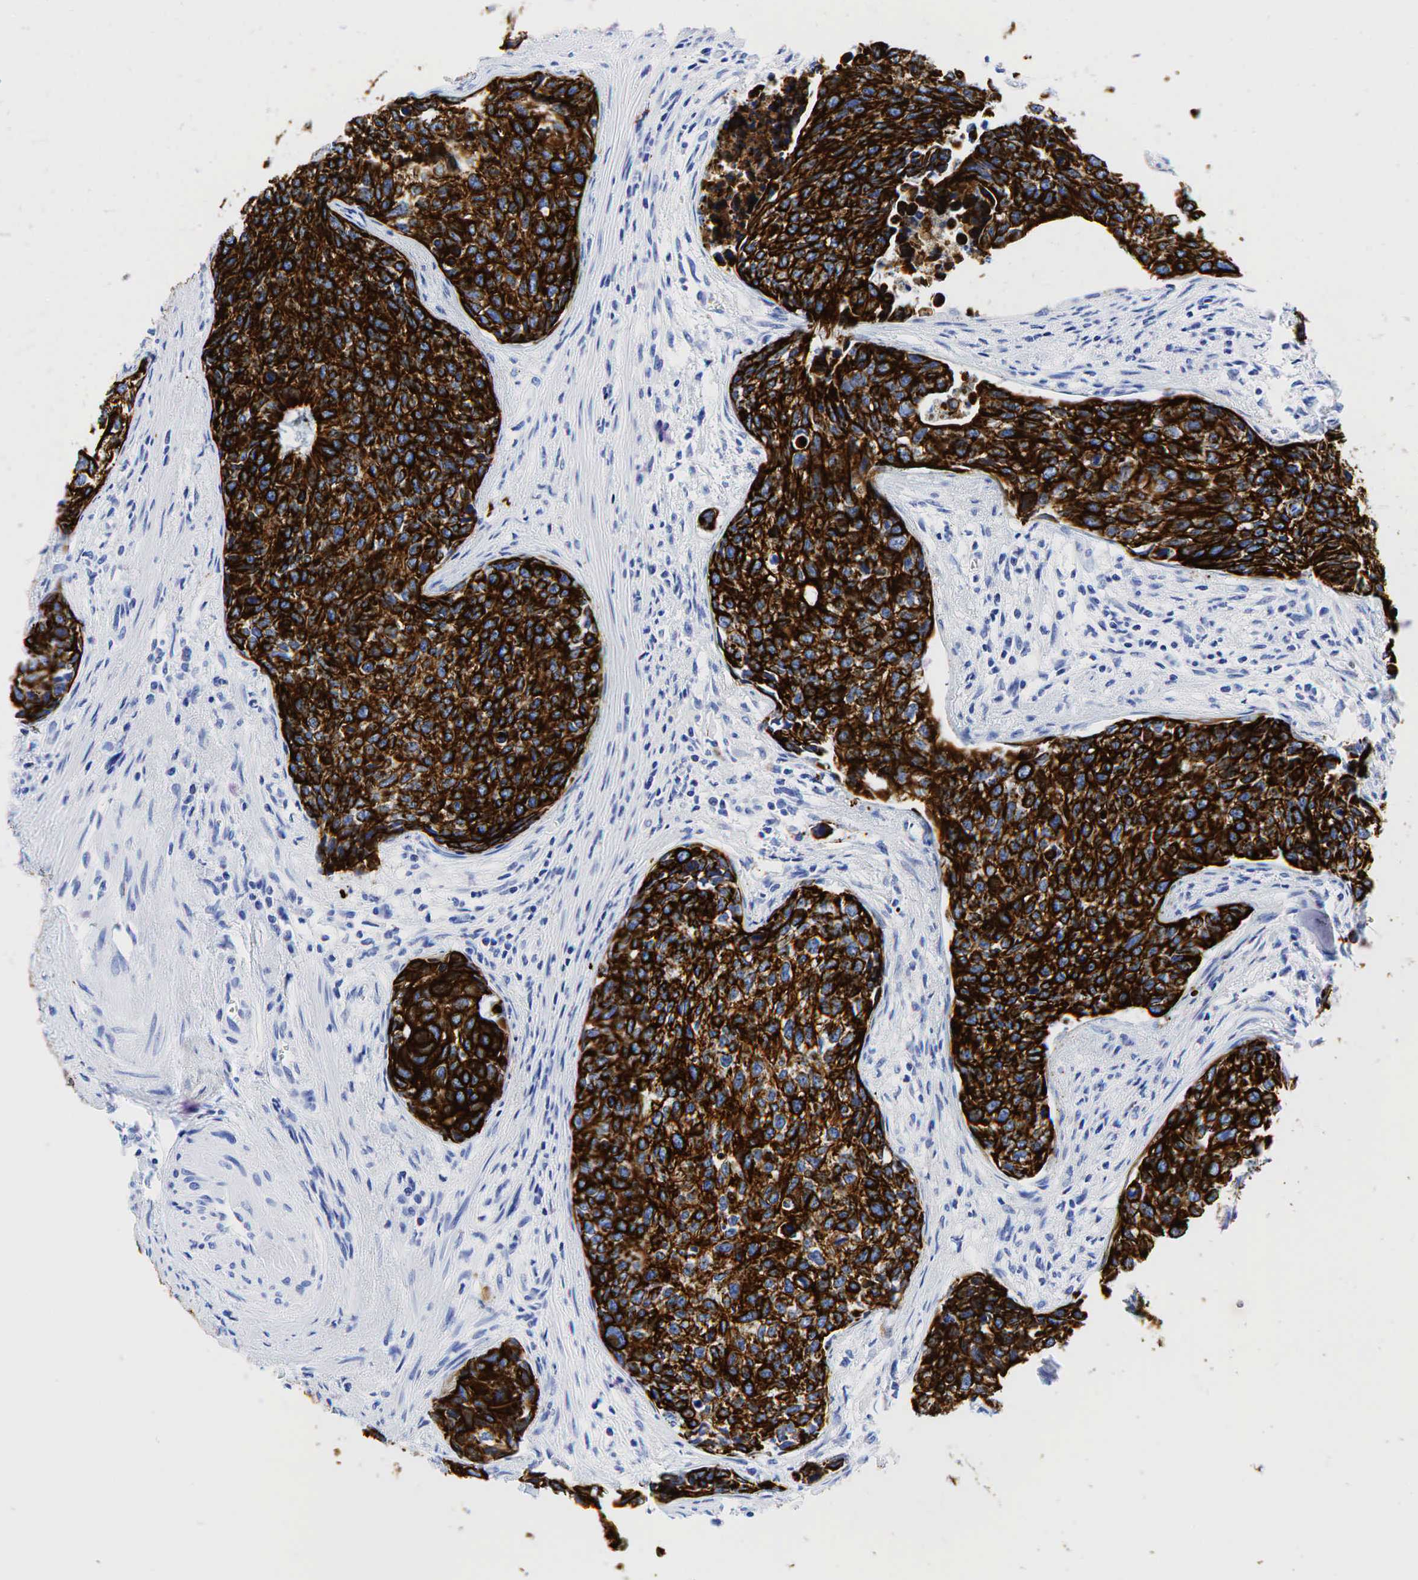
{"staining": {"intensity": "strong", "quantity": ">75%", "location": "cytoplasmic/membranous"}, "tissue": "urothelial cancer", "cell_type": "Tumor cells", "image_type": "cancer", "snomed": [{"axis": "morphology", "description": "Urothelial carcinoma, High grade"}, {"axis": "topography", "description": "Urinary bladder"}], "caption": "The histopathology image displays a brown stain indicating the presence of a protein in the cytoplasmic/membranous of tumor cells in urothelial carcinoma (high-grade). The protein is stained brown, and the nuclei are stained in blue (DAB IHC with brightfield microscopy, high magnification).", "gene": "KRT19", "patient": {"sex": "male", "age": 81}}